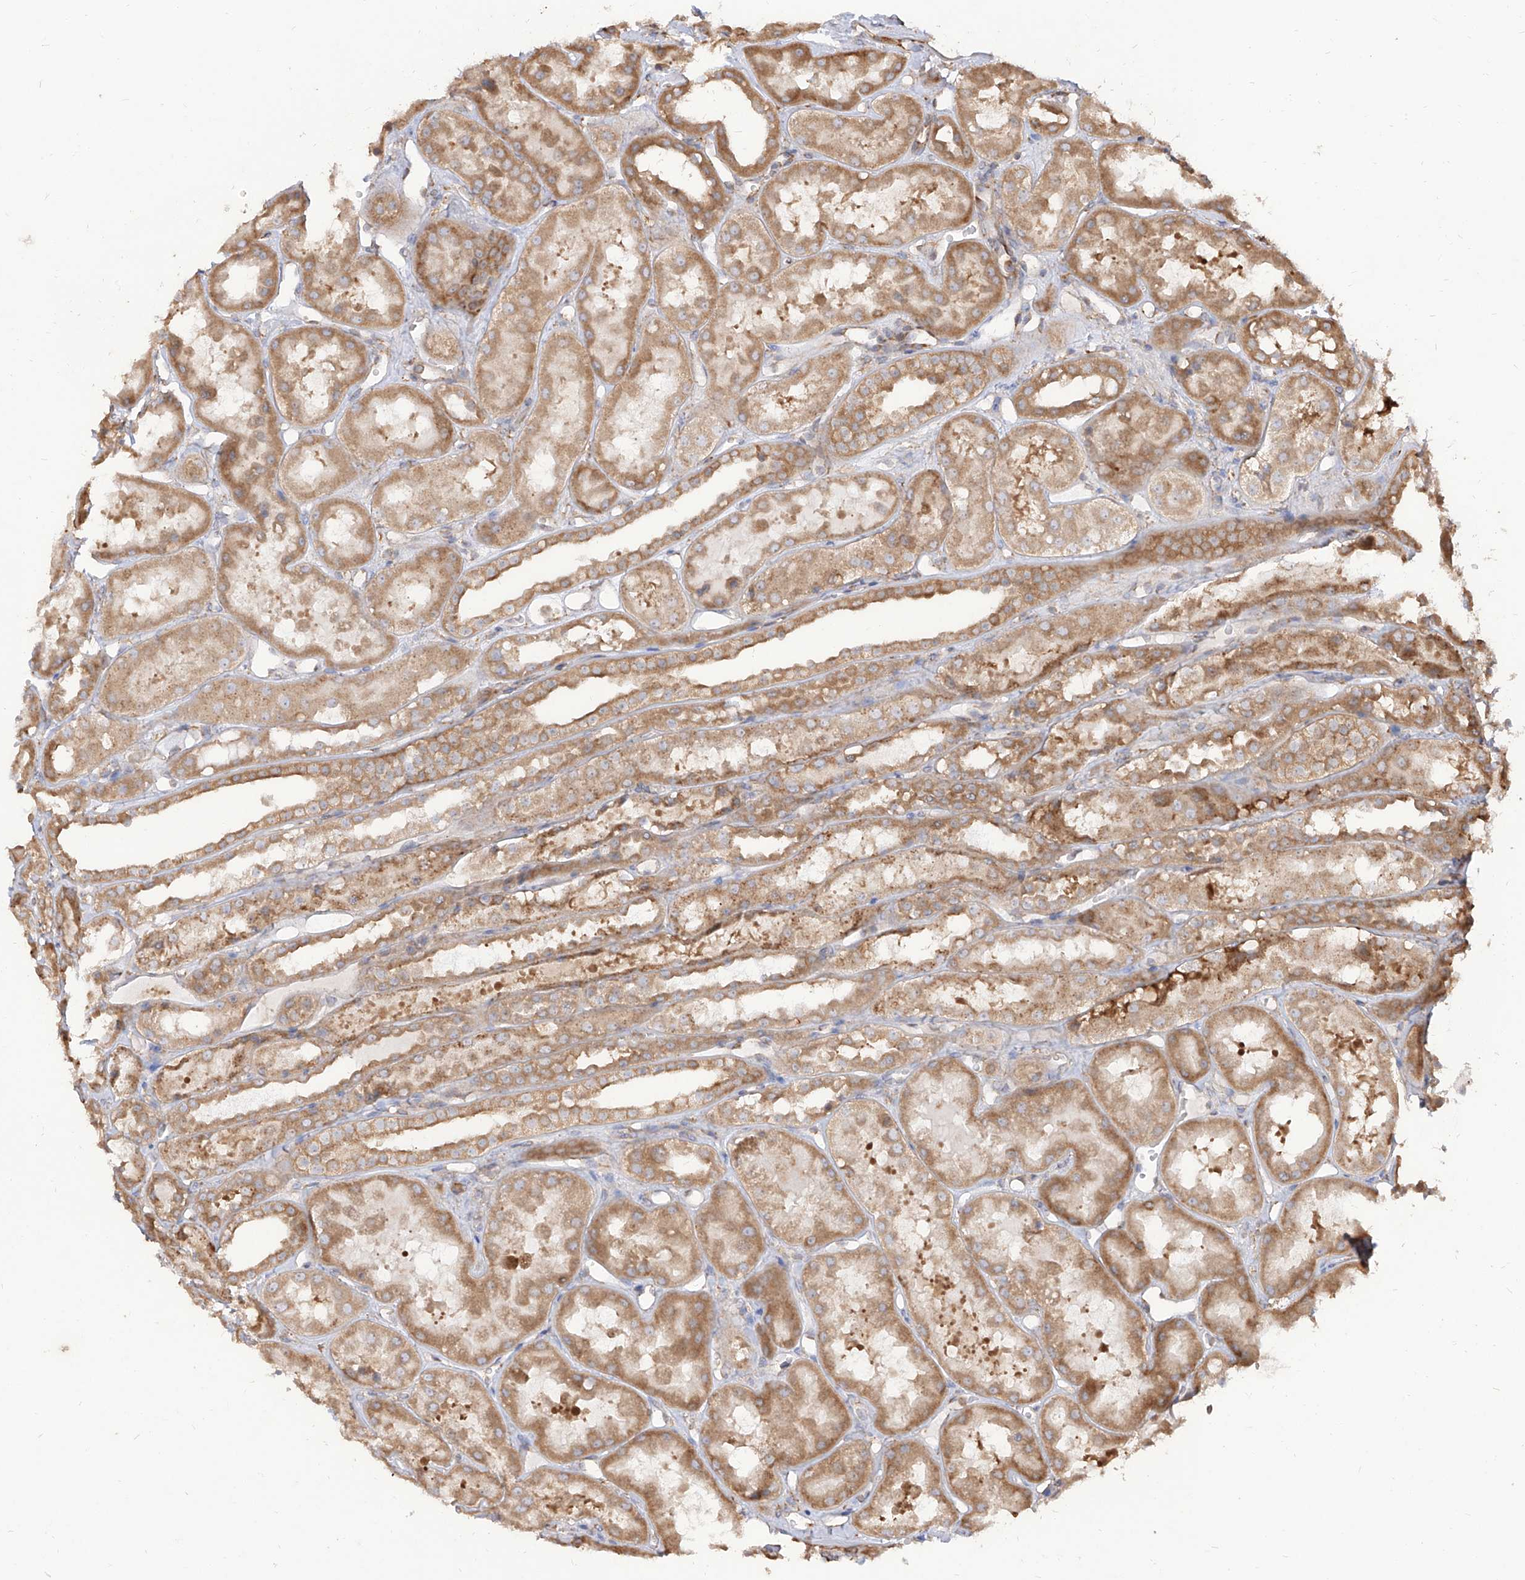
{"staining": {"intensity": "moderate", "quantity": "<25%", "location": "cytoplasmic/membranous"}, "tissue": "kidney", "cell_type": "Cells in glomeruli", "image_type": "normal", "snomed": [{"axis": "morphology", "description": "Normal tissue, NOS"}, {"axis": "topography", "description": "Kidney"}], "caption": "Benign kidney demonstrates moderate cytoplasmic/membranous positivity in about <25% of cells in glomeruli.", "gene": "RPS25", "patient": {"sex": "male", "age": 16}}